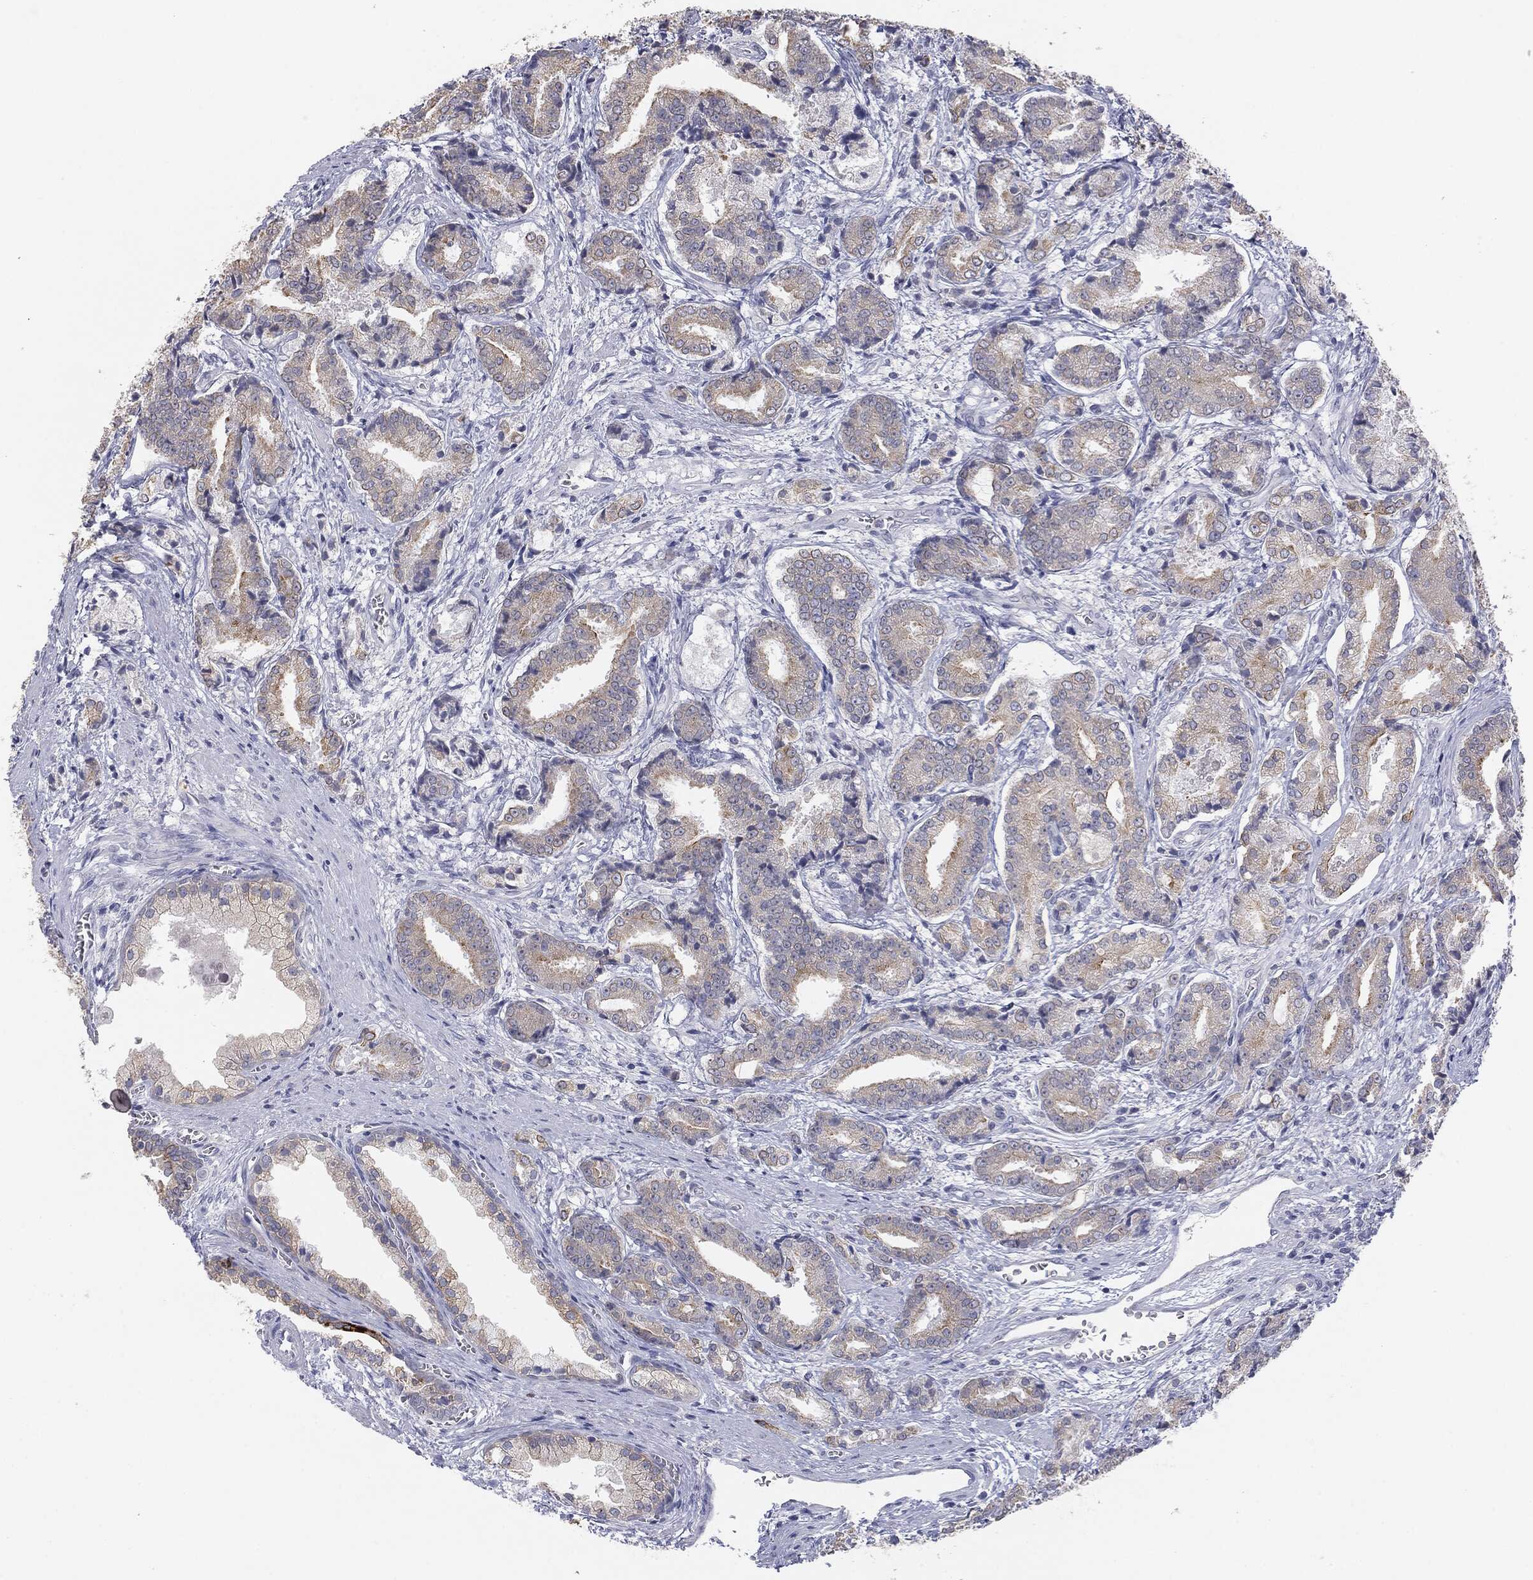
{"staining": {"intensity": "weak", "quantity": "25%-75%", "location": "cytoplasmic/membranous"}, "tissue": "prostate cancer", "cell_type": "Tumor cells", "image_type": "cancer", "snomed": [{"axis": "morphology", "description": "Adenocarcinoma, High grade"}, {"axis": "topography", "description": "Prostate and seminal vesicle, NOS"}], "caption": "Prostate high-grade adenocarcinoma stained with IHC shows weak cytoplasmic/membranous staining in about 25%-75% of tumor cells.", "gene": "MUC1", "patient": {"sex": "male", "age": 61}}